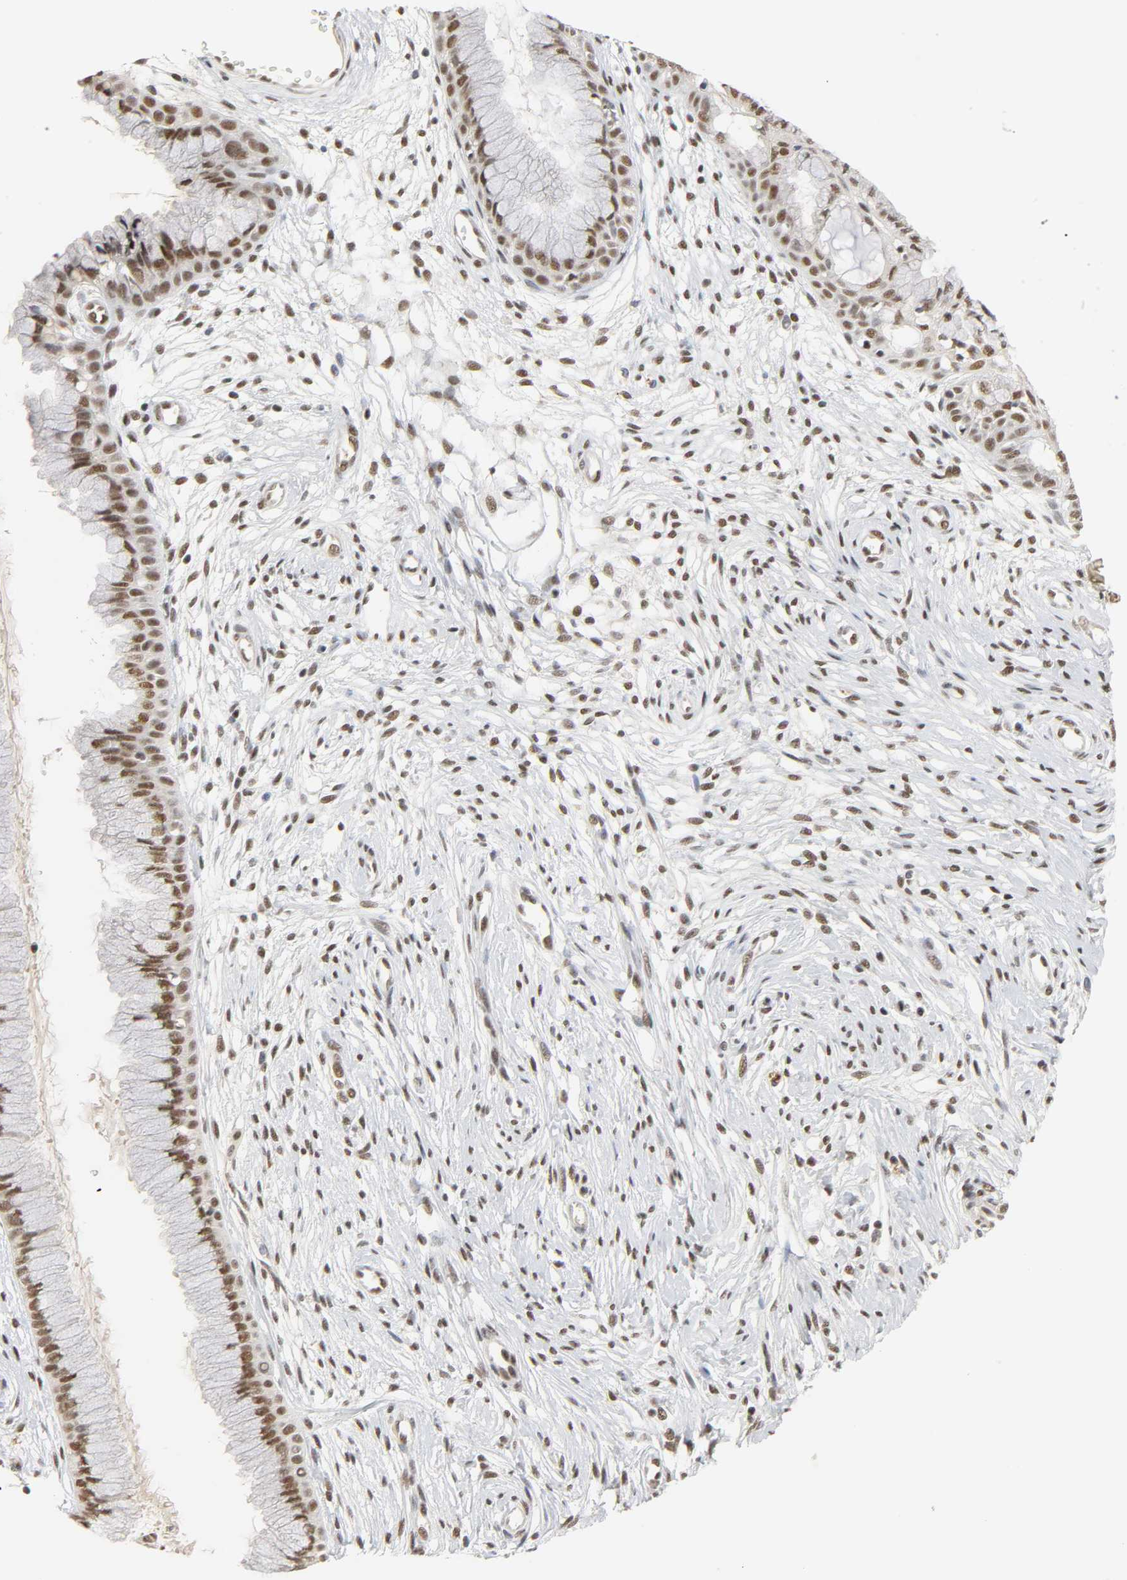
{"staining": {"intensity": "moderate", "quantity": ">75%", "location": "nuclear"}, "tissue": "cervix", "cell_type": "Glandular cells", "image_type": "normal", "snomed": [{"axis": "morphology", "description": "Normal tissue, NOS"}, {"axis": "topography", "description": "Cervix"}], "caption": "Cervix stained with IHC shows moderate nuclear positivity in about >75% of glandular cells.", "gene": "NCOA6", "patient": {"sex": "female", "age": 39}}